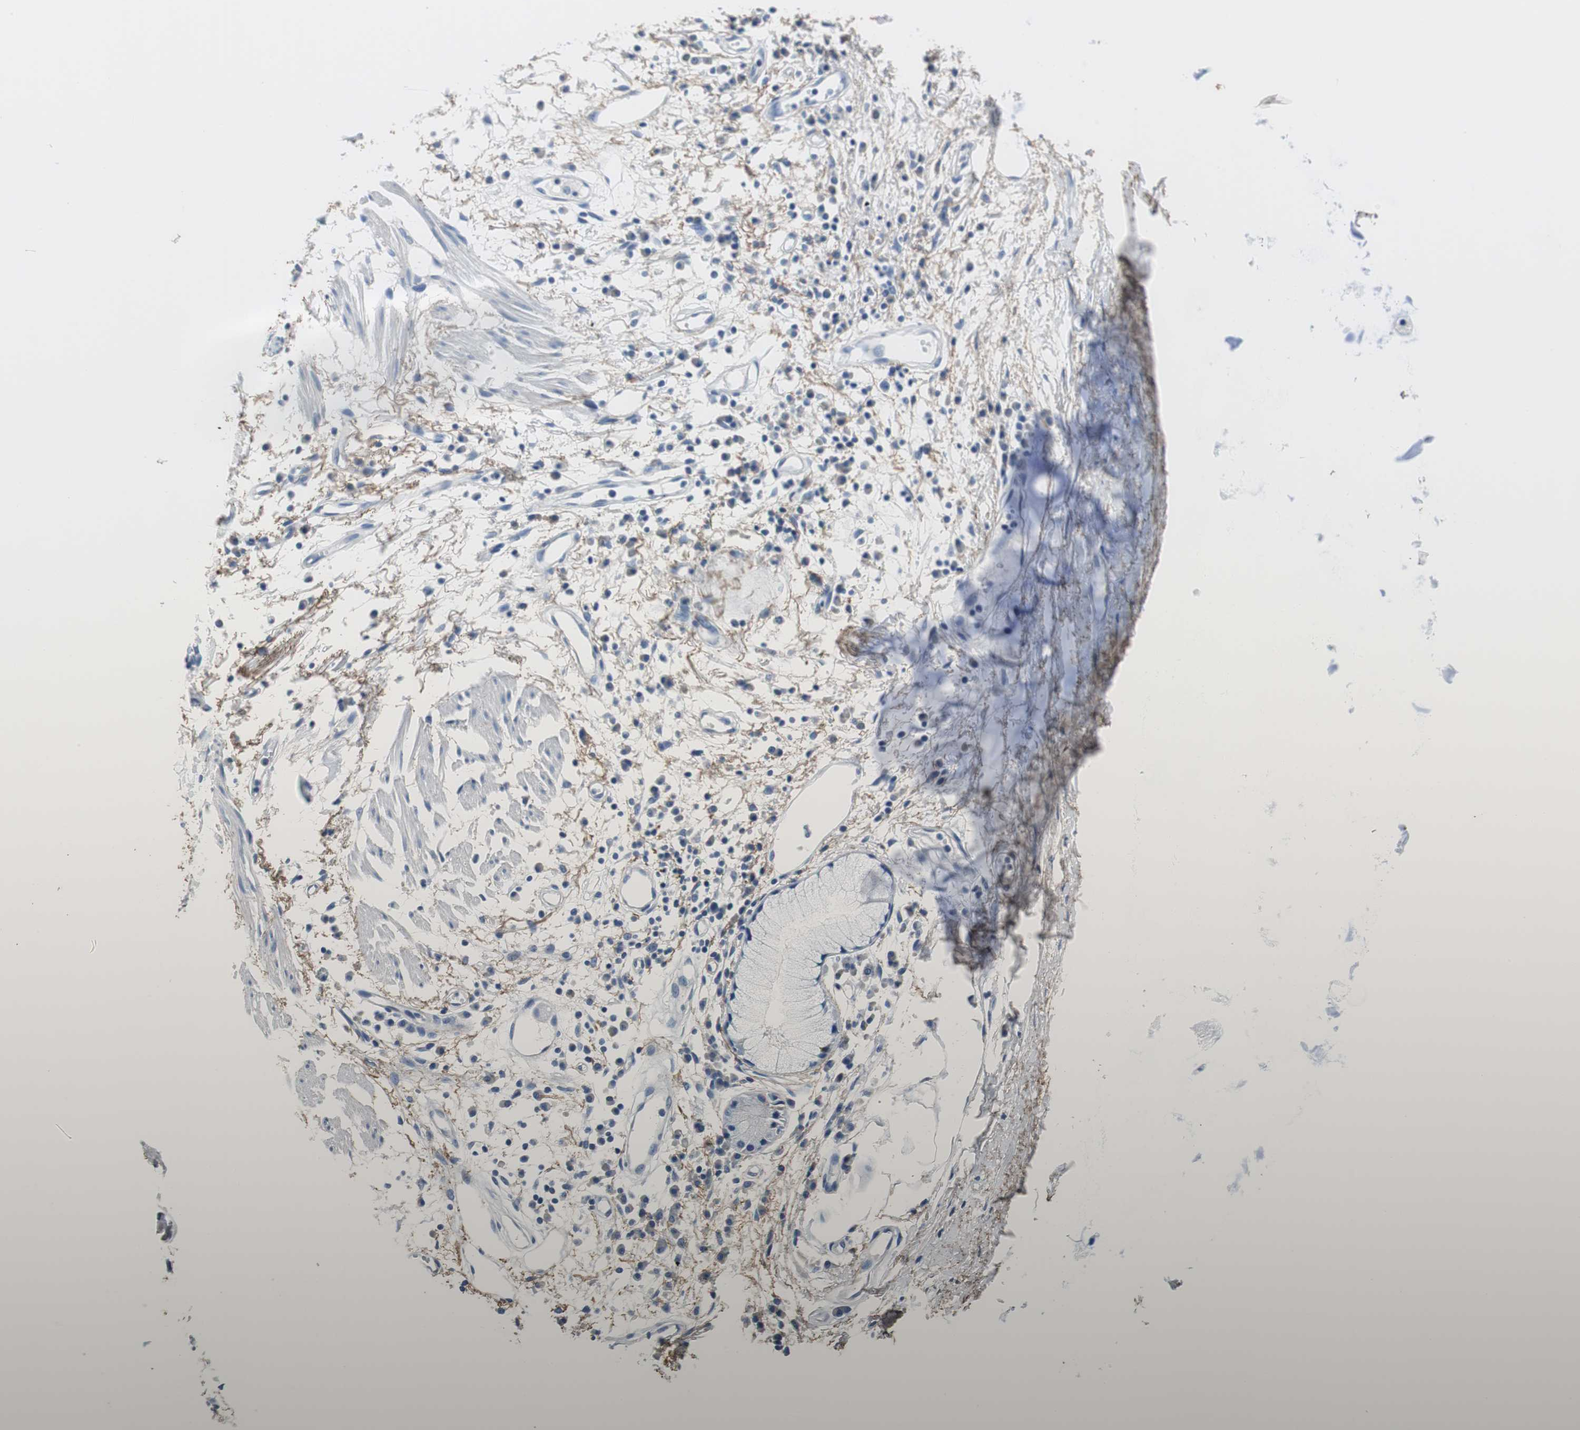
{"staining": {"intensity": "negative", "quantity": "none", "location": "none"}, "tissue": "adipose tissue", "cell_type": "Adipocytes", "image_type": "normal", "snomed": [{"axis": "morphology", "description": "Normal tissue, NOS"}, {"axis": "morphology", "description": "Adenocarcinoma, NOS"}, {"axis": "topography", "description": "Cartilage tissue"}, {"axis": "topography", "description": "Bronchus"}, {"axis": "topography", "description": "Lung"}], "caption": "The immunohistochemistry image has no significant expression in adipocytes of adipose tissue. (DAB (3,3'-diaminobenzidine) immunohistochemistry (IHC) visualized using brightfield microscopy, high magnification).", "gene": "MUC7", "patient": {"sex": "female", "age": 67}}